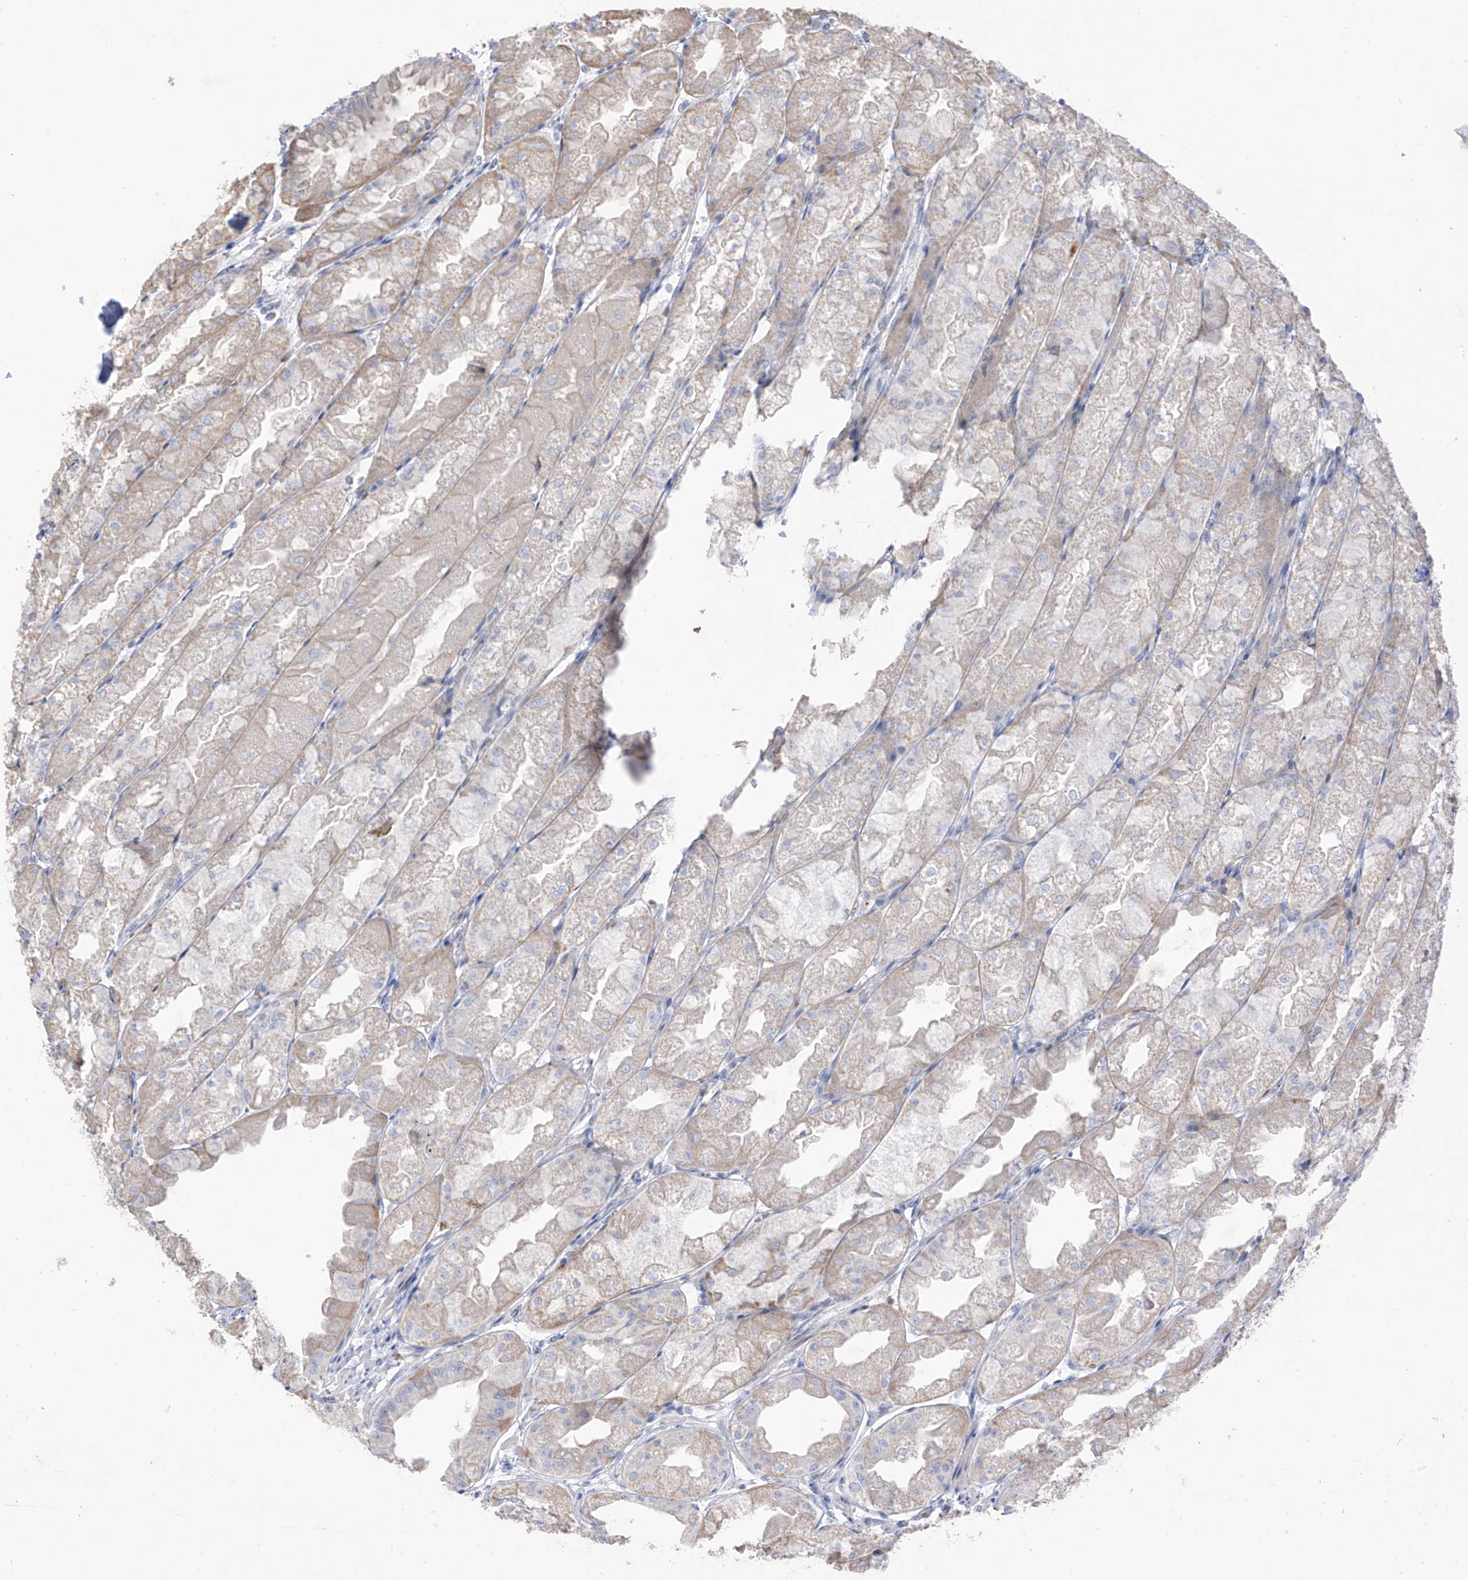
{"staining": {"intensity": "weak", "quantity": "<25%", "location": "cytoplasmic/membranous"}, "tissue": "stomach", "cell_type": "Glandular cells", "image_type": "normal", "snomed": [{"axis": "morphology", "description": "Normal tissue, NOS"}, {"axis": "topography", "description": "Stomach, upper"}], "caption": "The image exhibits no significant staining in glandular cells of stomach. (DAB (3,3'-diaminobenzidine) immunohistochemistry with hematoxylin counter stain).", "gene": "ASPRV1", "patient": {"sex": "male", "age": 47}}